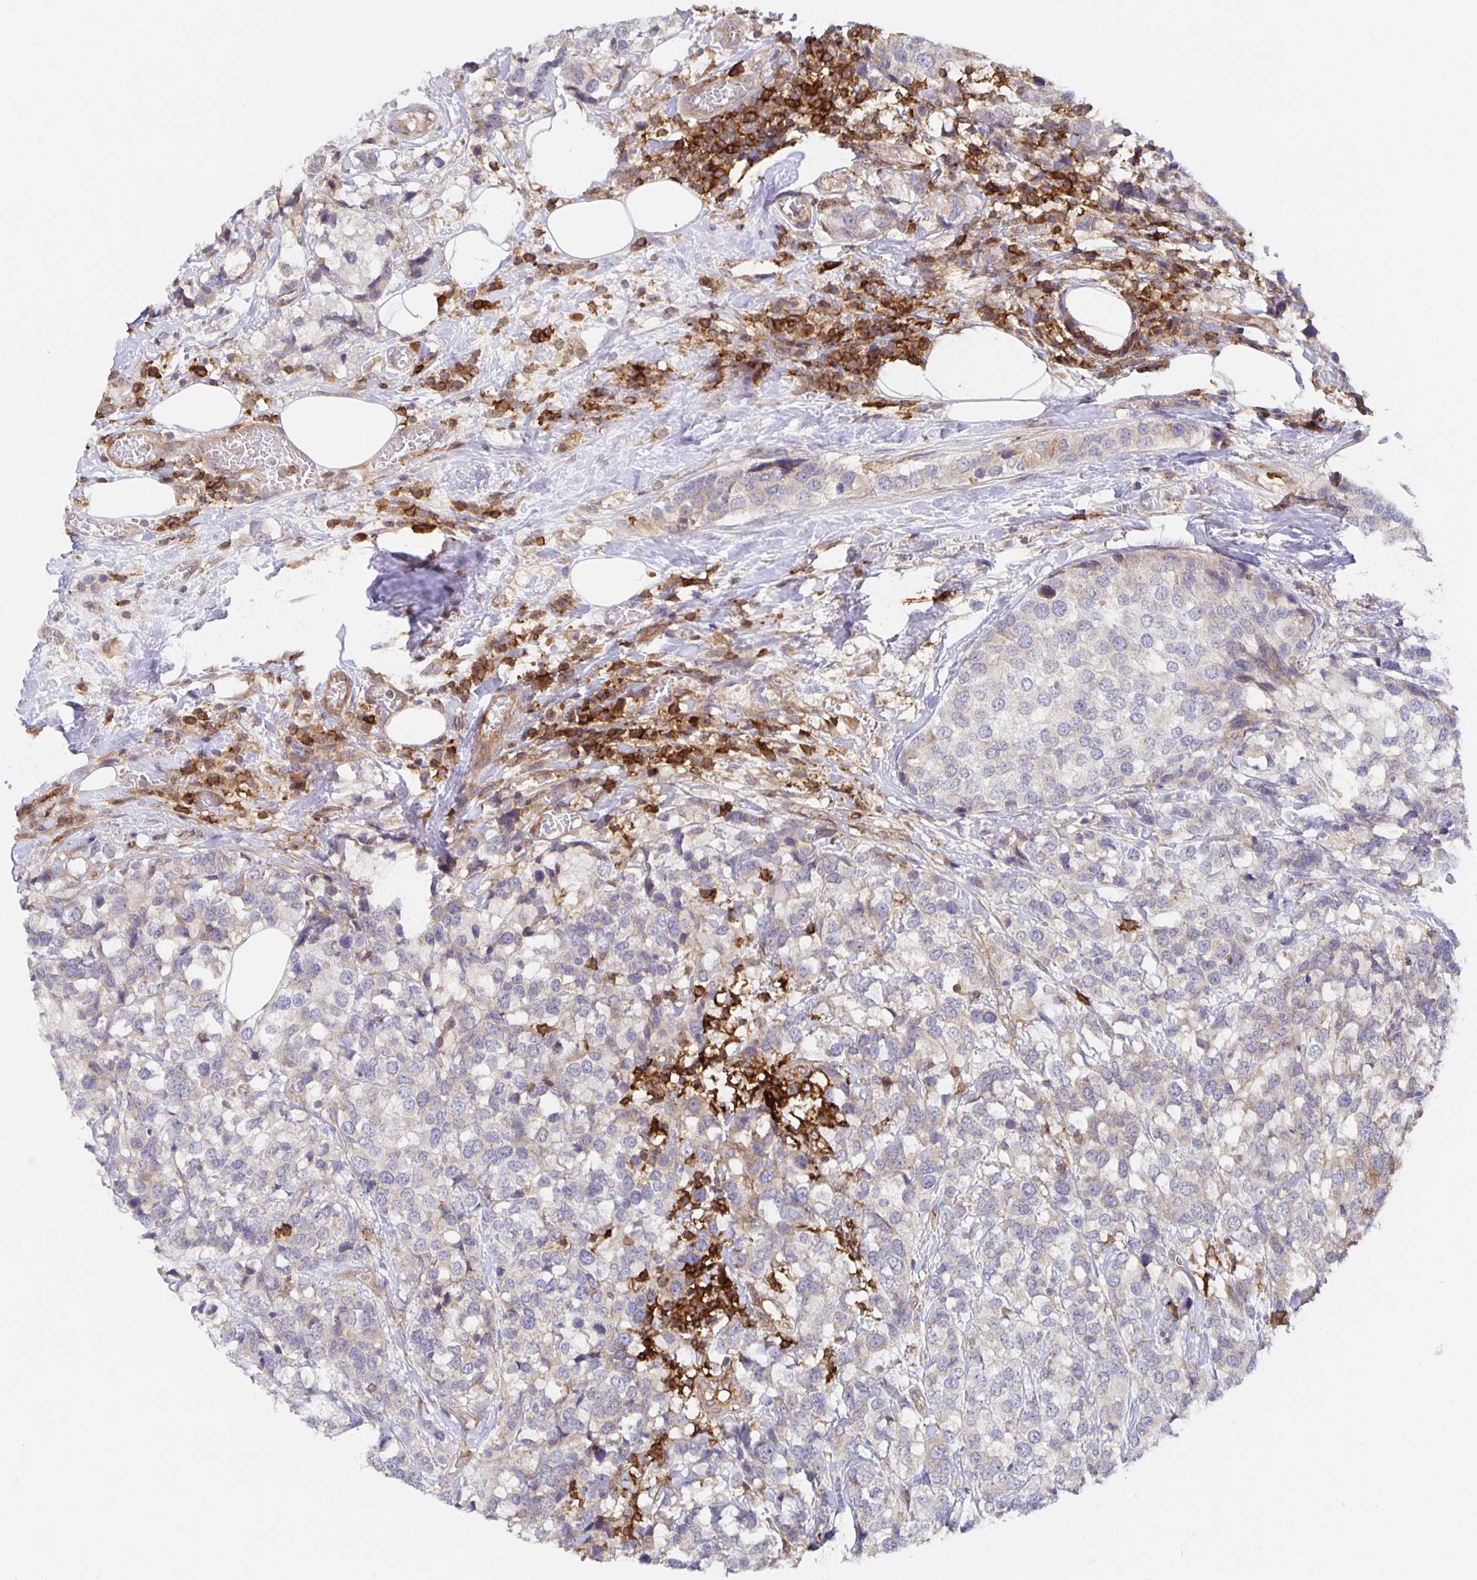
{"staining": {"intensity": "negative", "quantity": "none", "location": "none"}, "tissue": "breast cancer", "cell_type": "Tumor cells", "image_type": "cancer", "snomed": [{"axis": "morphology", "description": "Lobular carcinoma"}, {"axis": "topography", "description": "Breast"}], "caption": "Tumor cells show no significant expression in breast cancer. (Immunohistochemistry (ihc), brightfield microscopy, high magnification).", "gene": "BAD", "patient": {"sex": "female", "age": 59}}